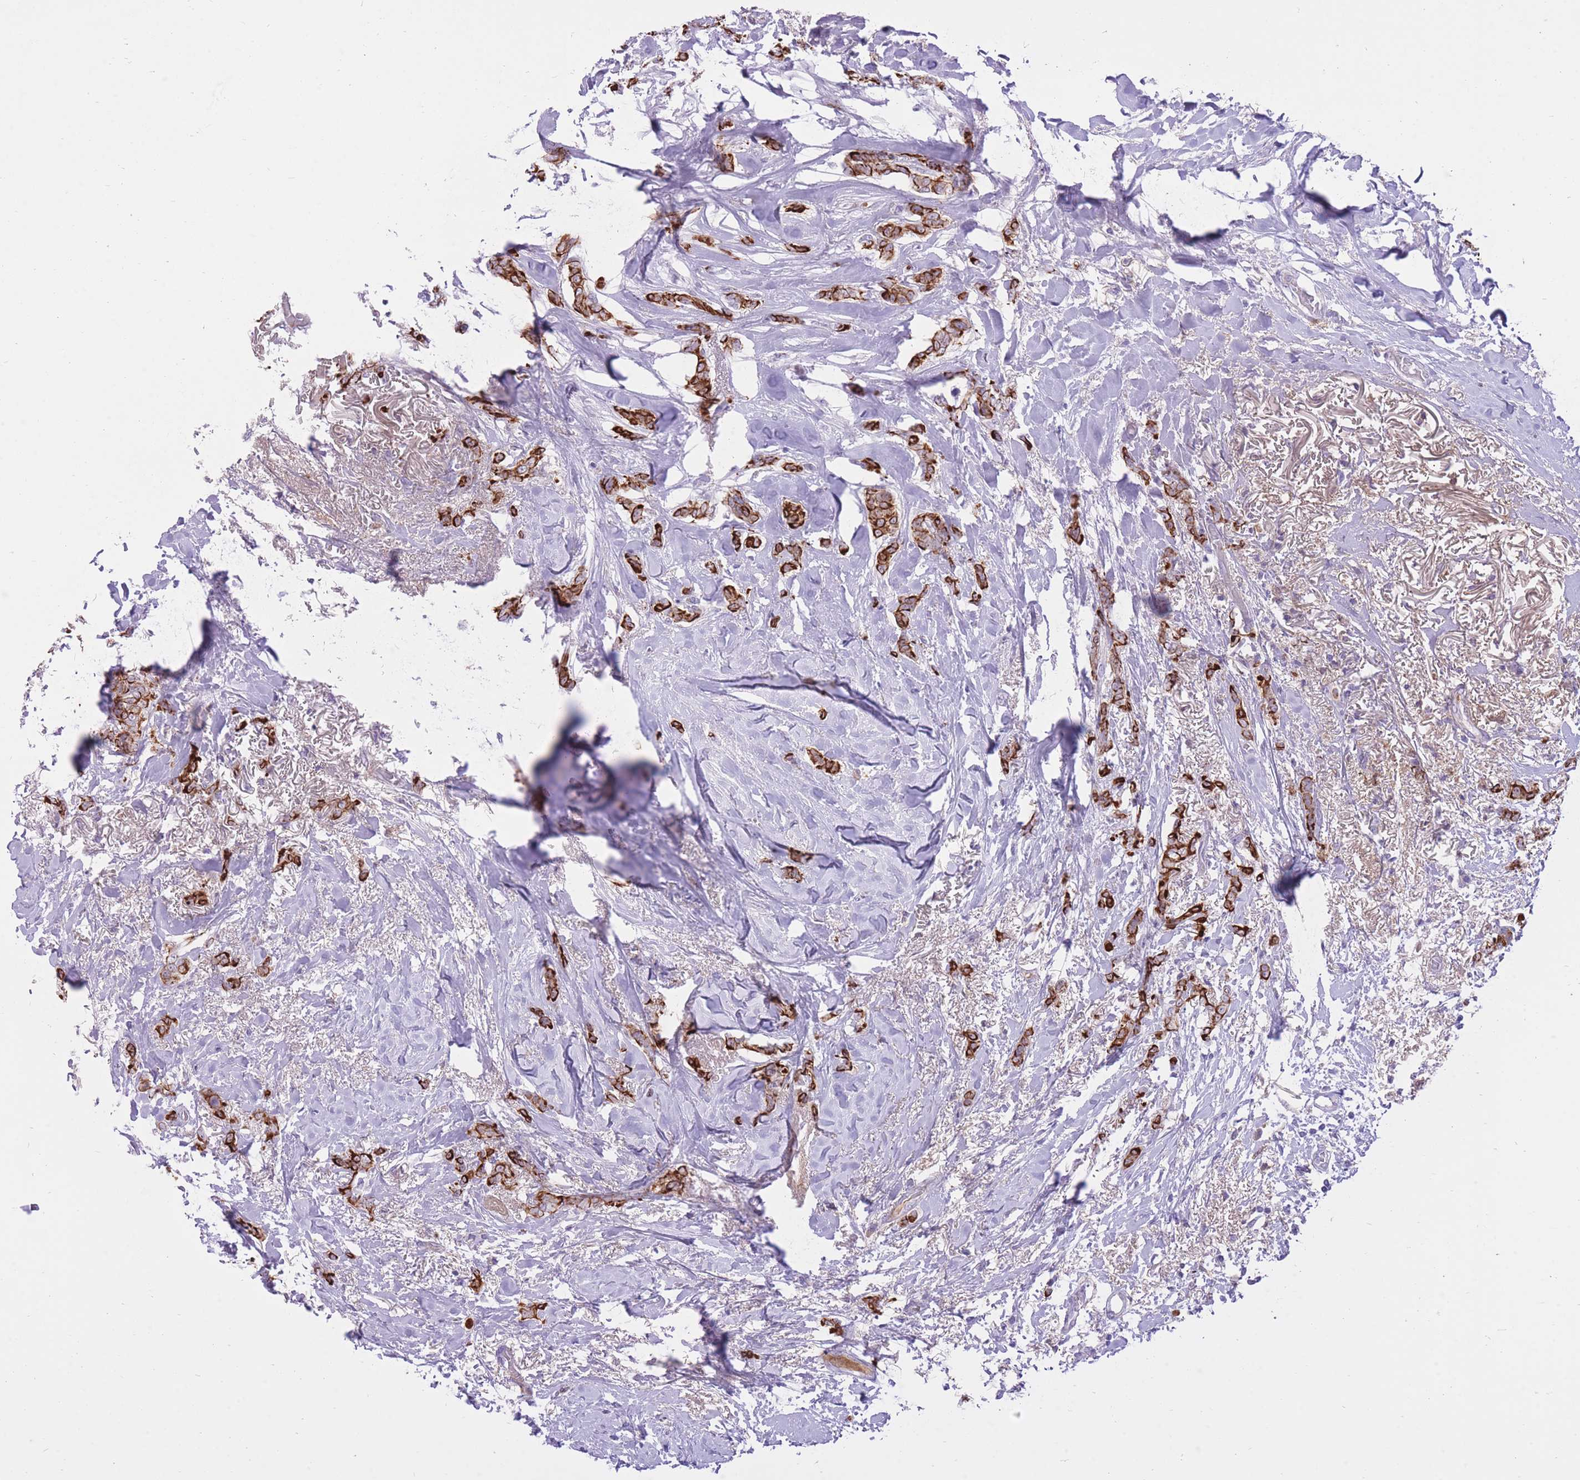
{"staining": {"intensity": "strong", "quantity": ">75%", "location": "cytoplasmic/membranous"}, "tissue": "breast cancer", "cell_type": "Tumor cells", "image_type": "cancer", "snomed": [{"axis": "morphology", "description": "Duct carcinoma"}, {"axis": "topography", "description": "Breast"}], "caption": "A micrograph showing strong cytoplasmic/membranous expression in approximately >75% of tumor cells in breast cancer (invasive ductal carcinoma), as visualized by brown immunohistochemical staining.", "gene": "MEIS3", "patient": {"sex": "female", "age": 72}}